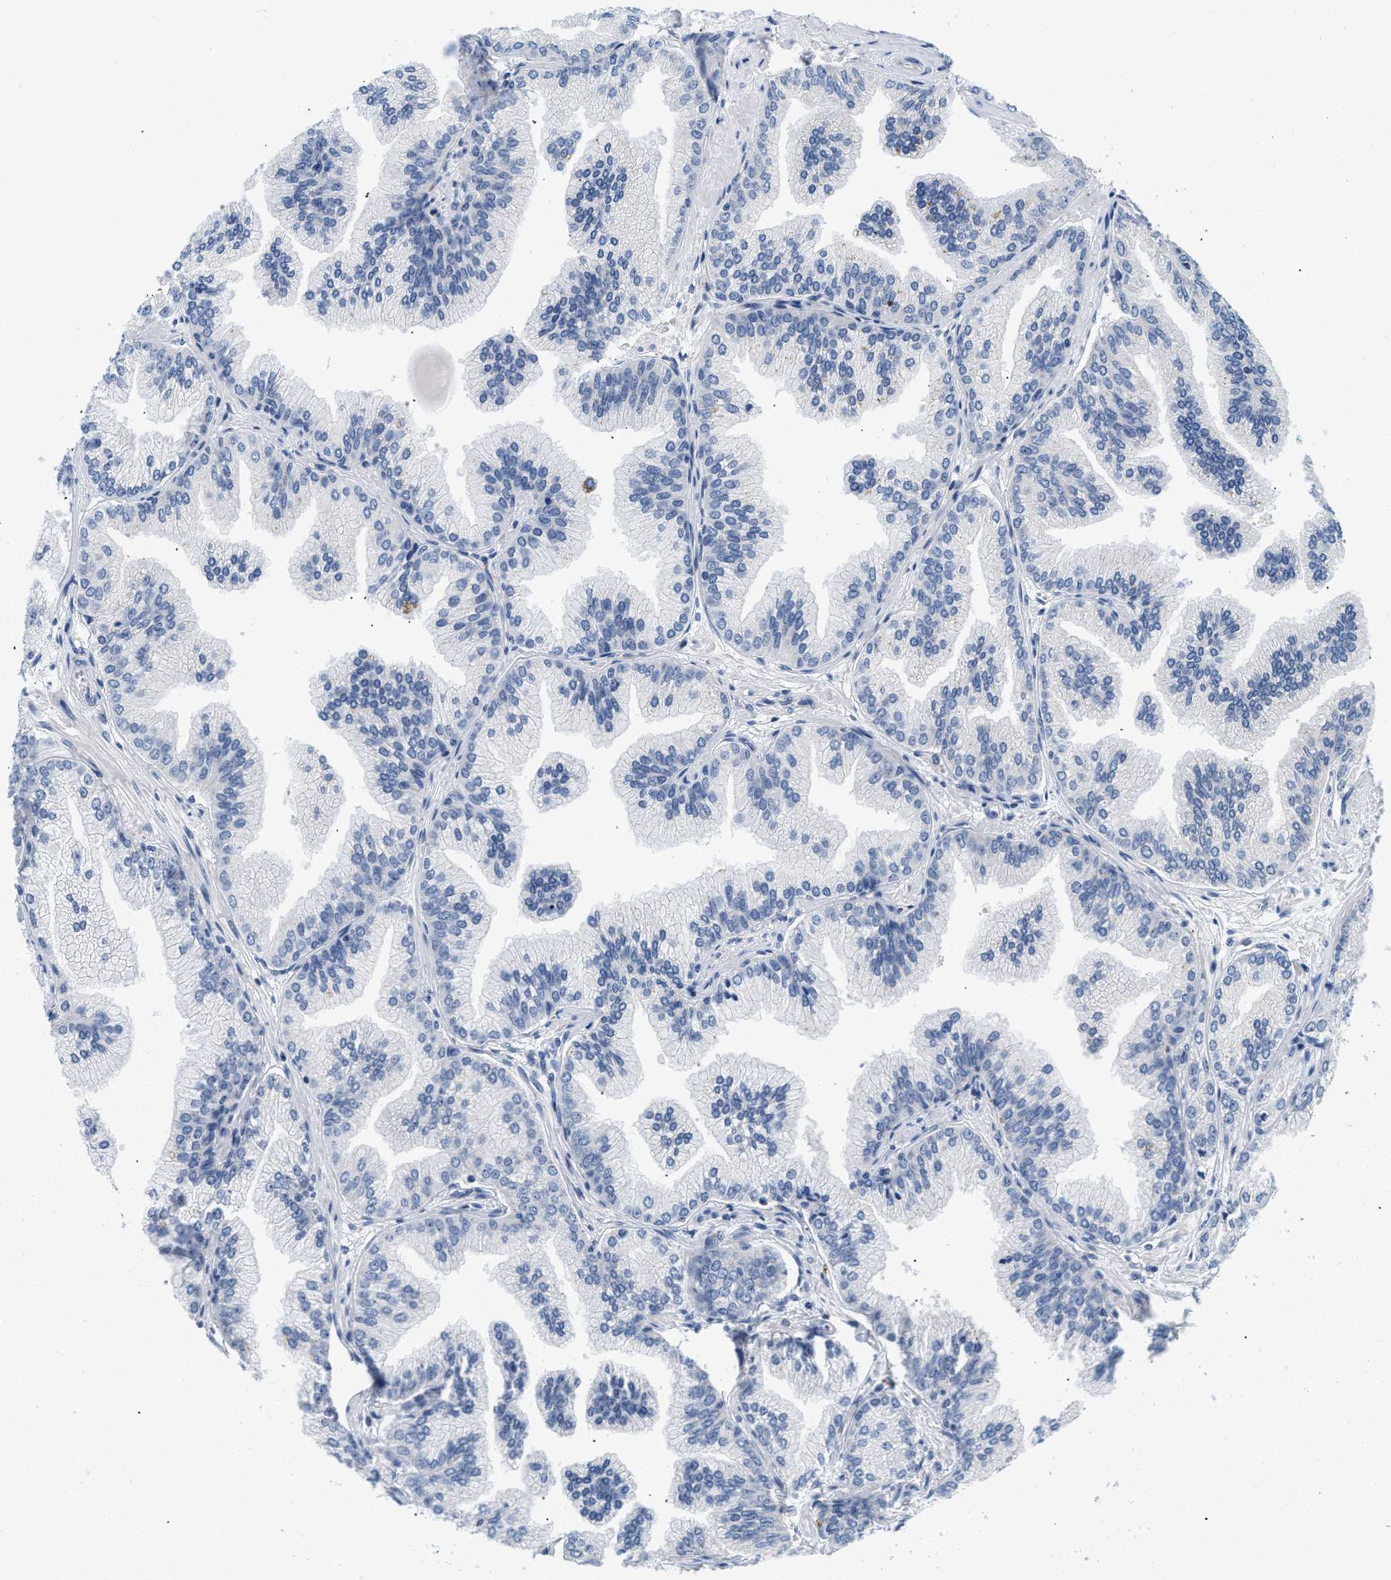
{"staining": {"intensity": "negative", "quantity": "none", "location": "none"}, "tissue": "prostate cancer", "cell_type": "Tumor cells", "image_type": "cancer", "snomed": [{"axis": "morphology", "description": "Adenocarcinoma, Low grade"}, {"axis": "topography", "description": "Prostate"}], "caption": "Immunohistochemistry image of neoplastic tissue: human prostate cancer stained with DAB (3,3'-diaminobenzidine) exhibits no significant protein positivity in tumor cells. (Stains: DAB IHC with hematoxylin counter stain, Microscopy: brightfield microscopy at high magnification).", "gene": "PDP1", "patient": {"sex": "male", "age": 52}}